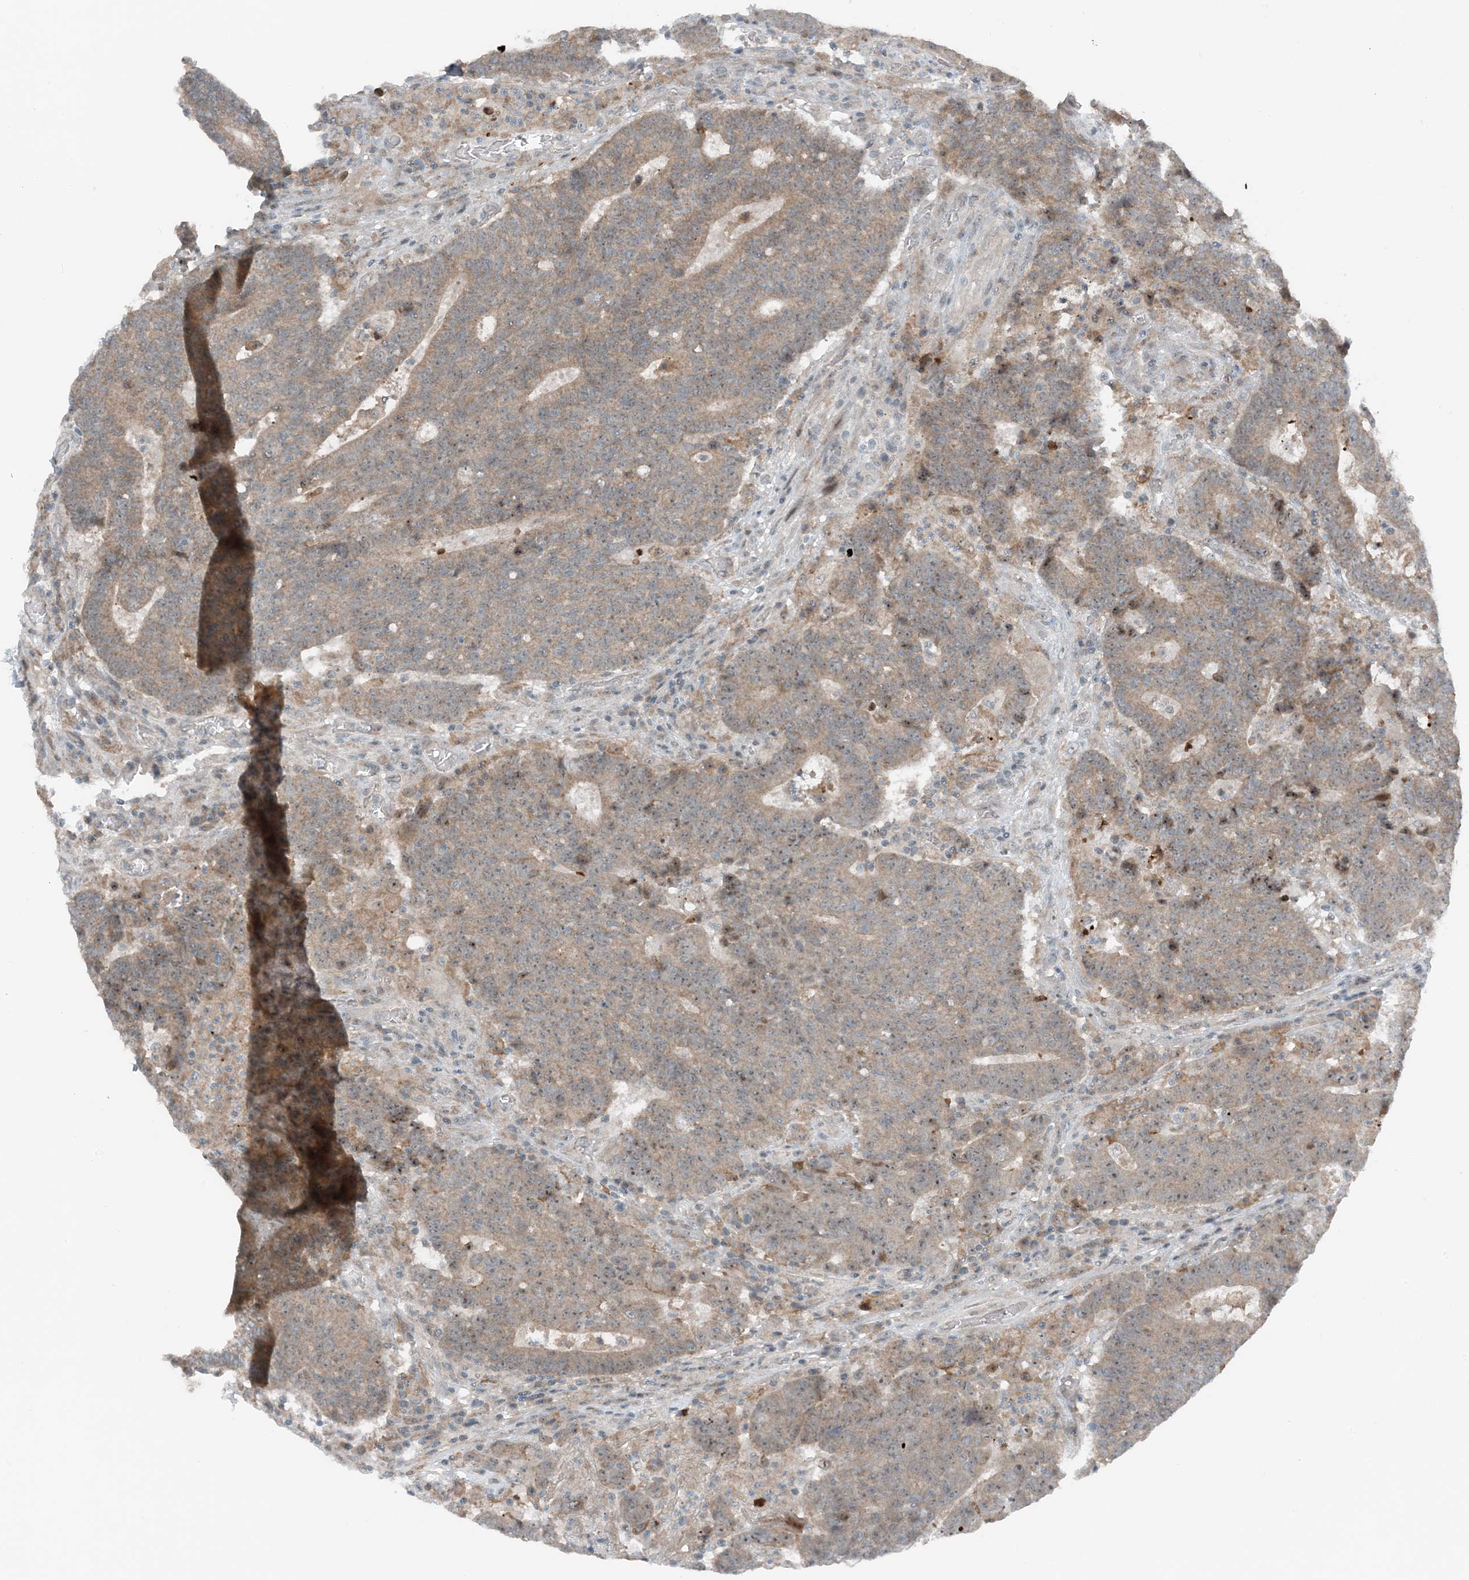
{"staining": {"intensity": "weak", "quantity": ">75%", "location": "cytoplasmic/membranous"}, "tissue": "colorectal cancer", "cell_type": "Tumor cells", "image_type": "cancer", "snomed": [{"axis": "morphology", "description": "Adenocarcinoma, NOS"}, {"axis": "topography", "description": "Colon"}], "caption": "Human colorectal adenocarcinoma stained for a protein (brown) reveals weak cytoplasmic/membranous positive staining in approximately >75% of tumor cells.", "gene": "MITD1", "patient": {"sex": "female", "age": 75}}